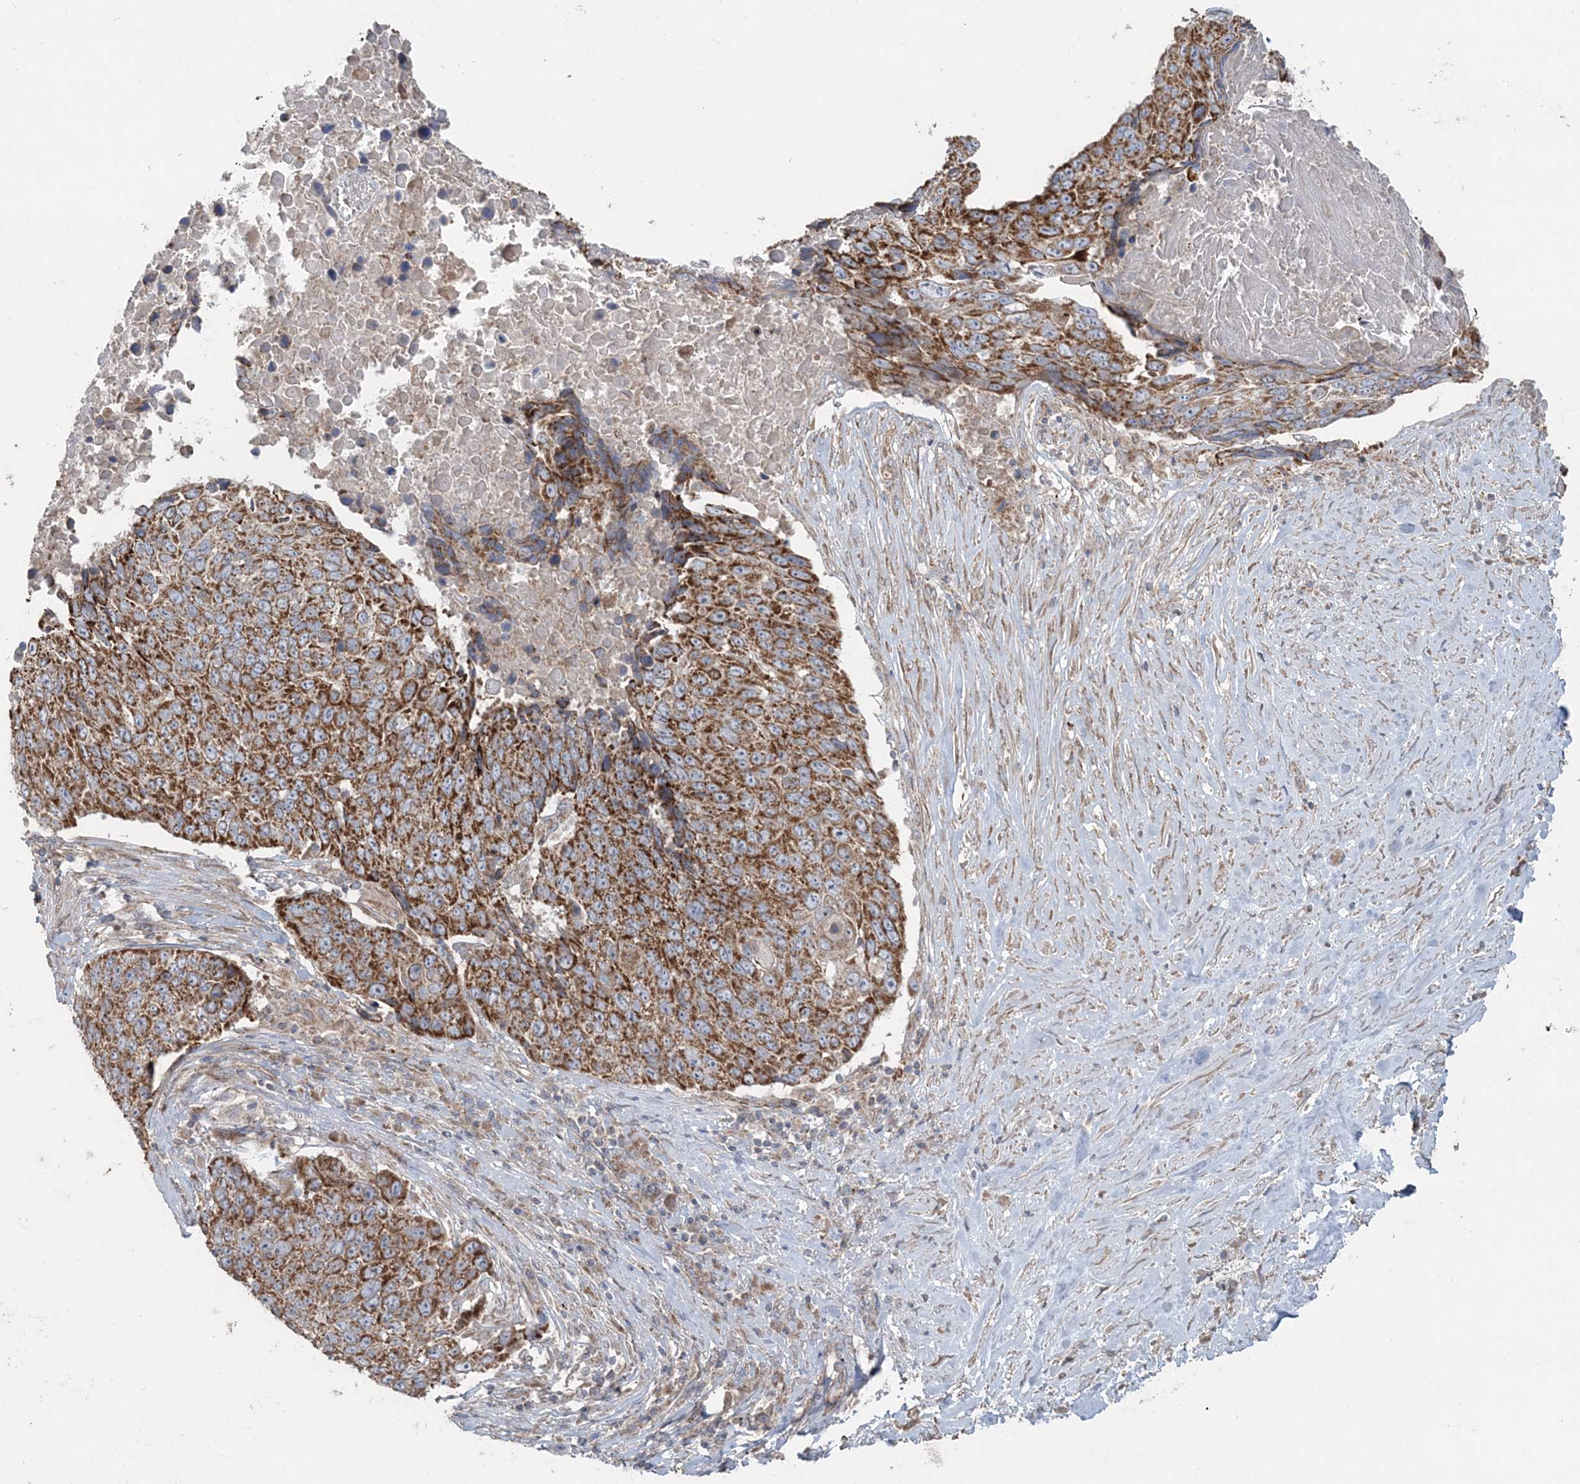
{"staining": {"intensity": "moderate", "quantity": ">75%", "location": "cytoplasmic/membranous"}, "tissue": "lung cancer", "cell_type": "Tumor cells", "image_type": "cancer", "snomed": [{"axis": "morphology", "description": "Squamous cell carcinoma, NOS"}, {"axis": "topography", "description": "Lung"}], "caption": "Immunohistochemistry photomicrograph of neoplastic tissue: squamous cell carcinoma (lung) stained using immunohistochemistry (IHC) displays medium levels of moderate protein expression localized specifically in the cytoplasmic/membranous of tumor cells, appearing as a cytoplasmic/membranous brown color.", "gene": "LRPPRC", "patient": {"sex": "male", "age": 66}}